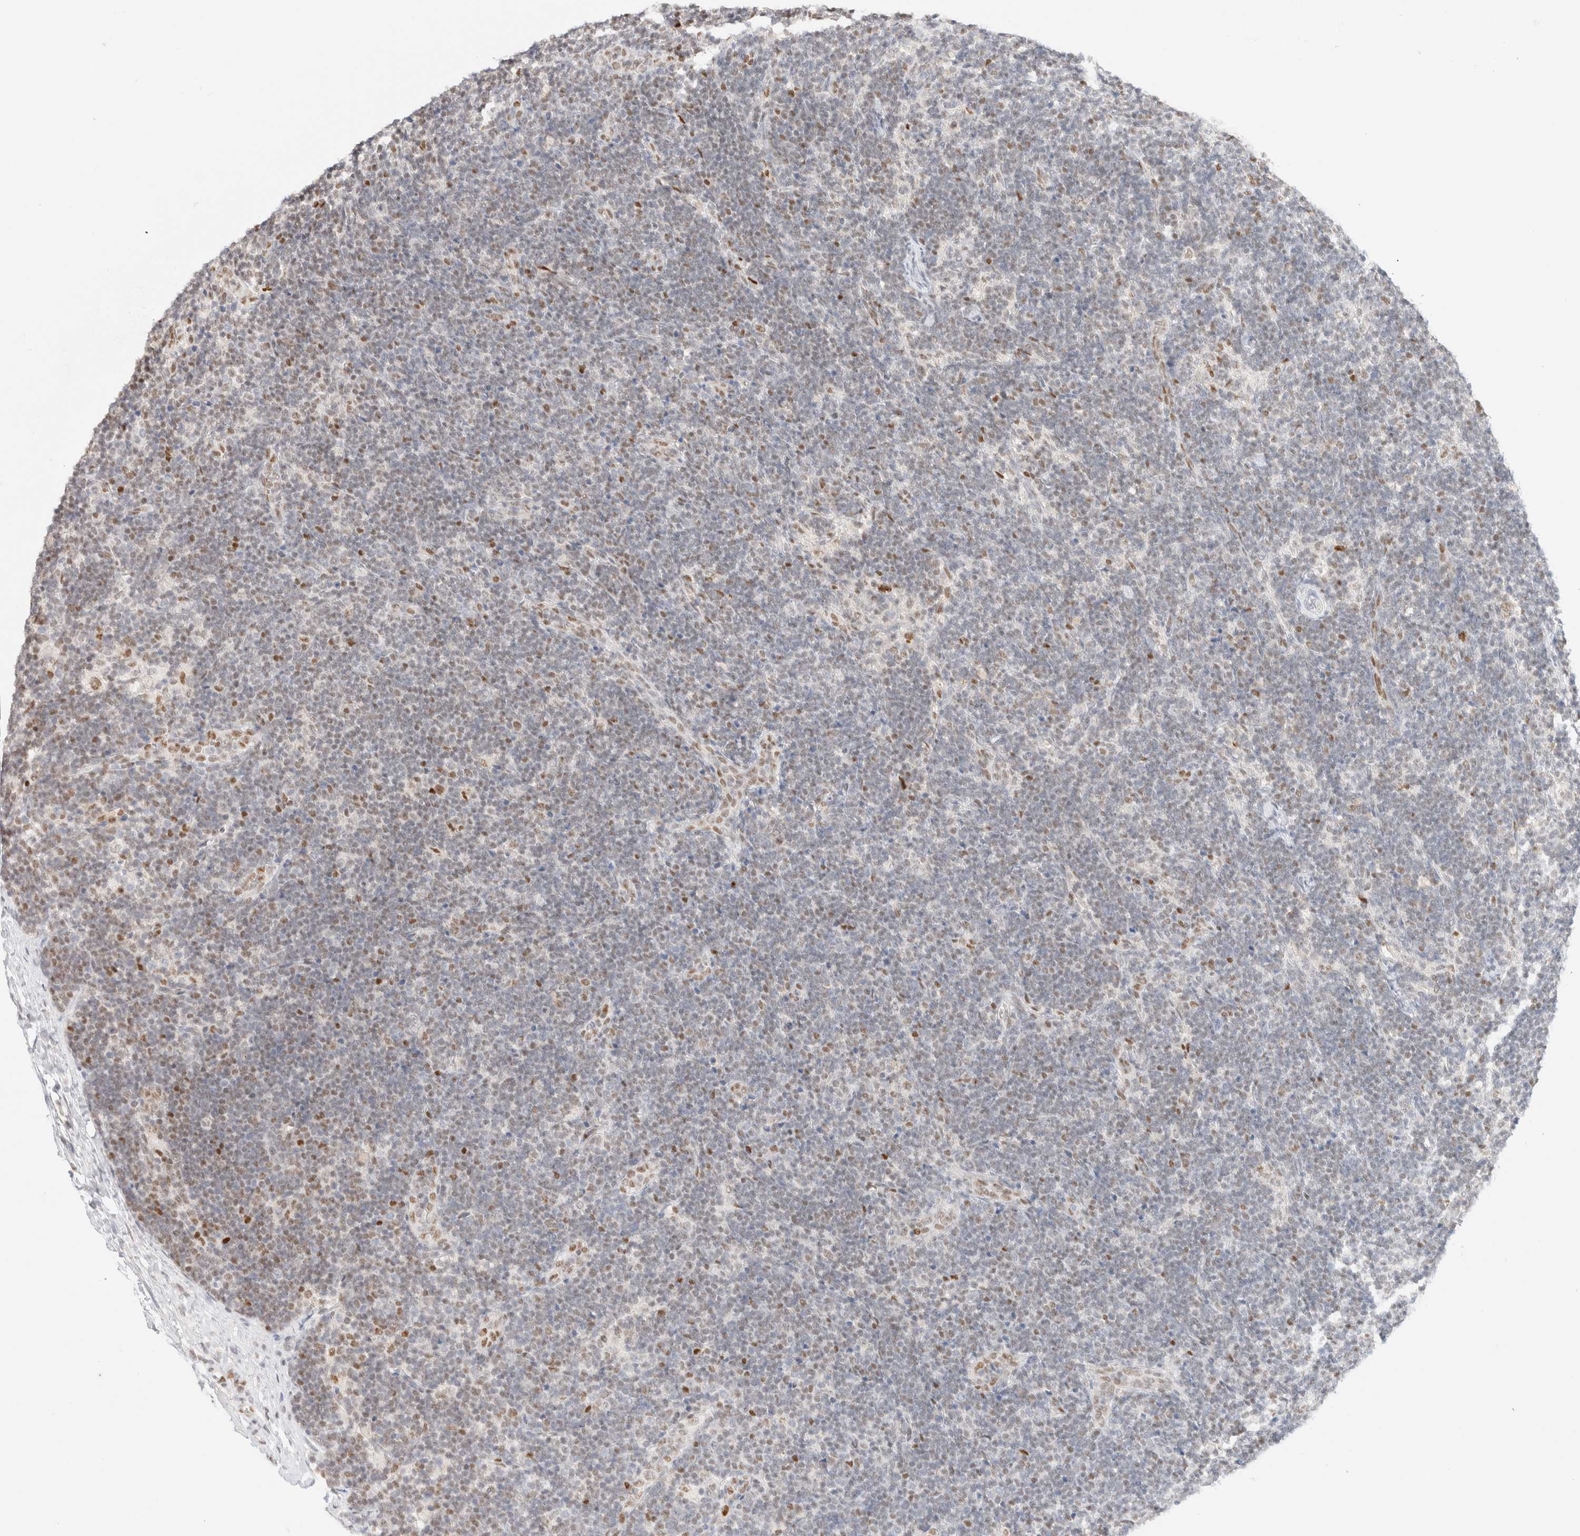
{"staining": {"intensity": "moderate", "quantity": "25%-75%", "location": "nuclear"}, "tissue": "lymph node", "cell_type": "Germinal center cells", "image_type": "normal", "snomed": [{"axis": "morphology", "description": "Normal tissue, NOS"}, {"axis": "topography", "description": "Lymph node"}], "caption": "Lymph node was stained to show a protein in brown. There is medium levels of moderate nuclear positivity in approximately 25%-75% of germinal center cells. Using DAB (3,3'-diaminobenzidine) (brown) and hematoxylin (blue) stains, captured at high magnification using brightfield microscopy.", "gene": "DDB2", "patient": {"sex": "female", "age": 22}}